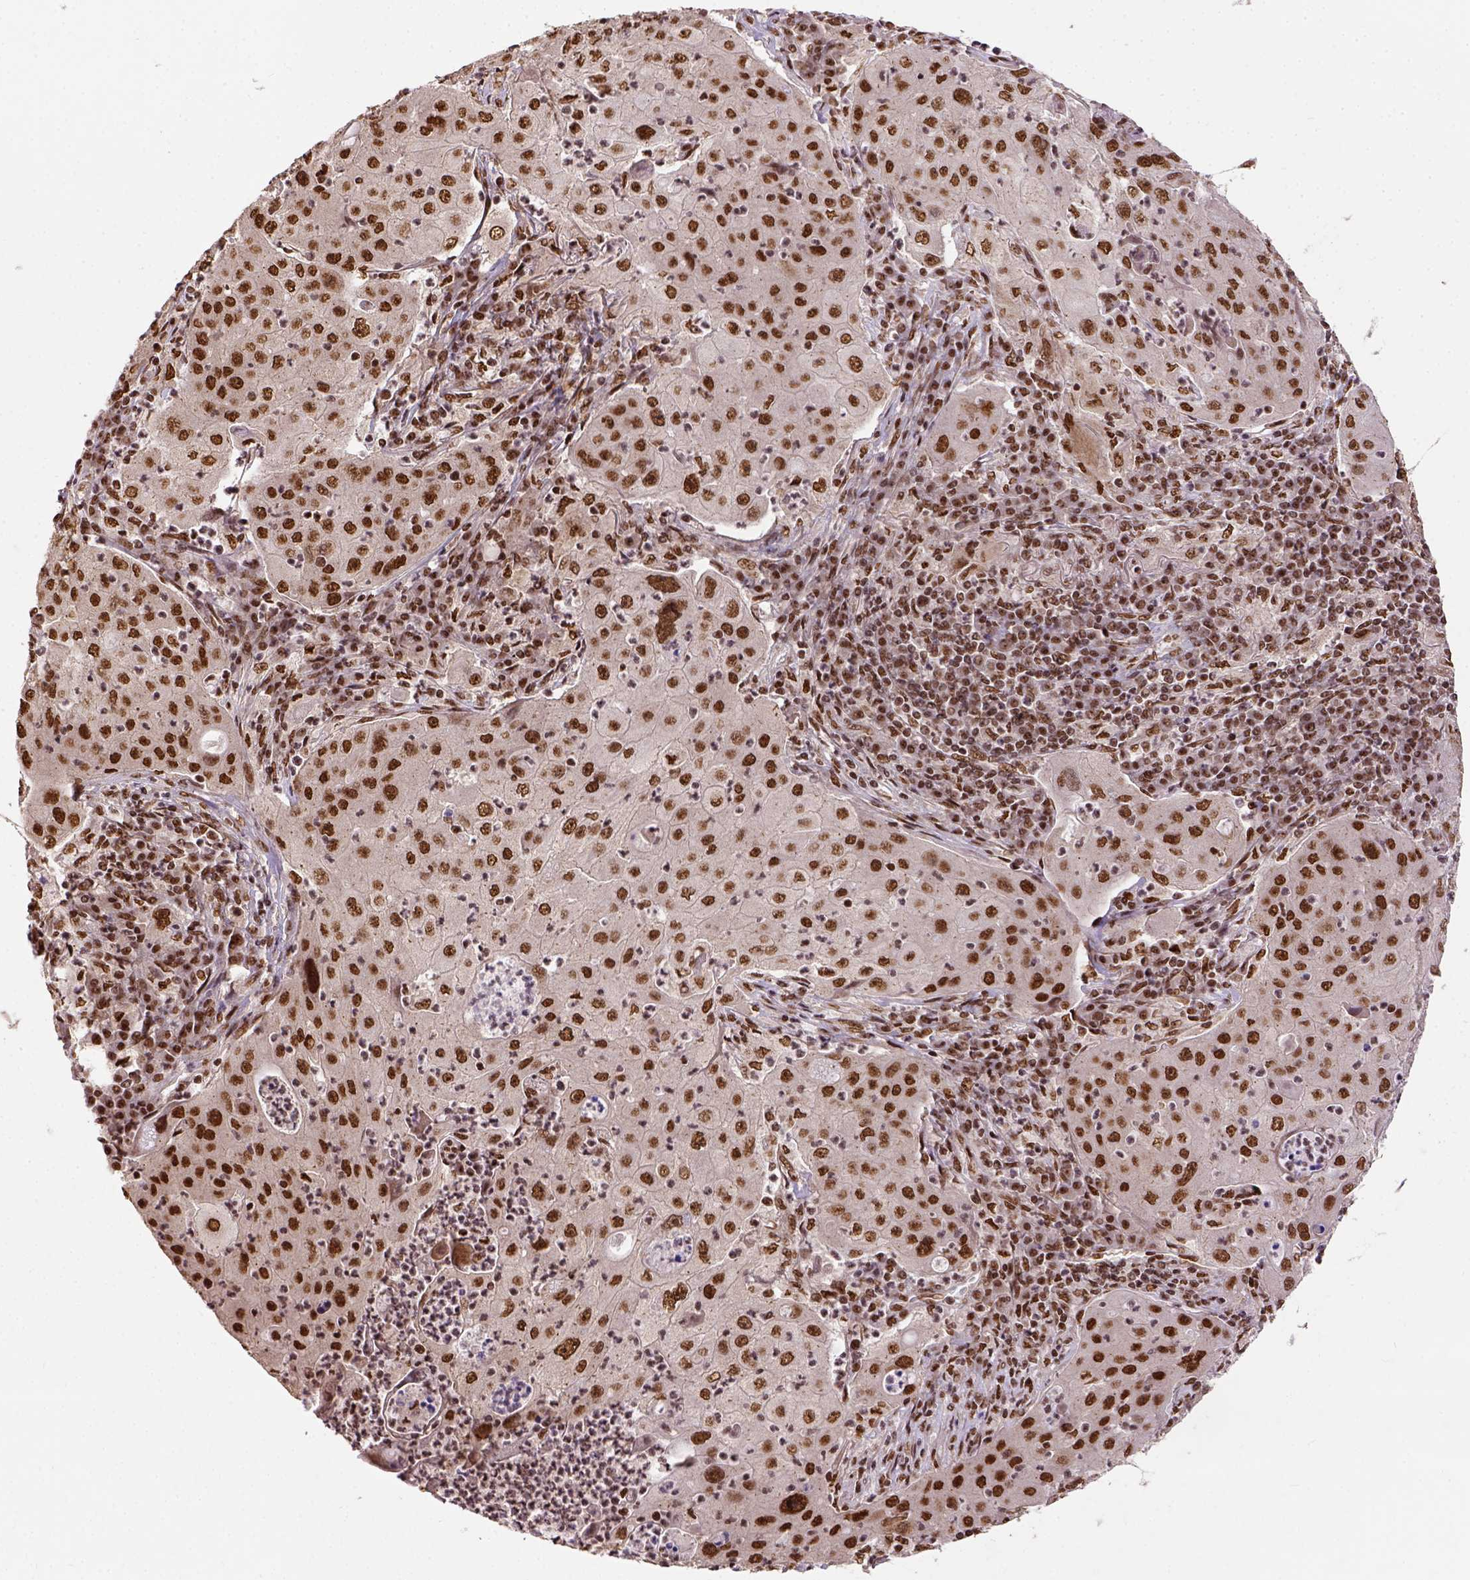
{"staining": {"intensity": "strong", "quantity": ">75%", "location": "nuclear"}, "tissue": "lung cancer", "cell_type": "Tumor cells", "image_type": "cancer", "snomed": [{"axis": "morphology", "description": "Squamous cell carcinoma, NOS"}, {"axis": "topography", "description": "Lung"}], "caption": "Human squamous cell carcinoma (lung) stained with a protein marker reveals strong staining in tumor cells.", "gene": "NACC1", "patient": {"sex": "female", "age": 59}}